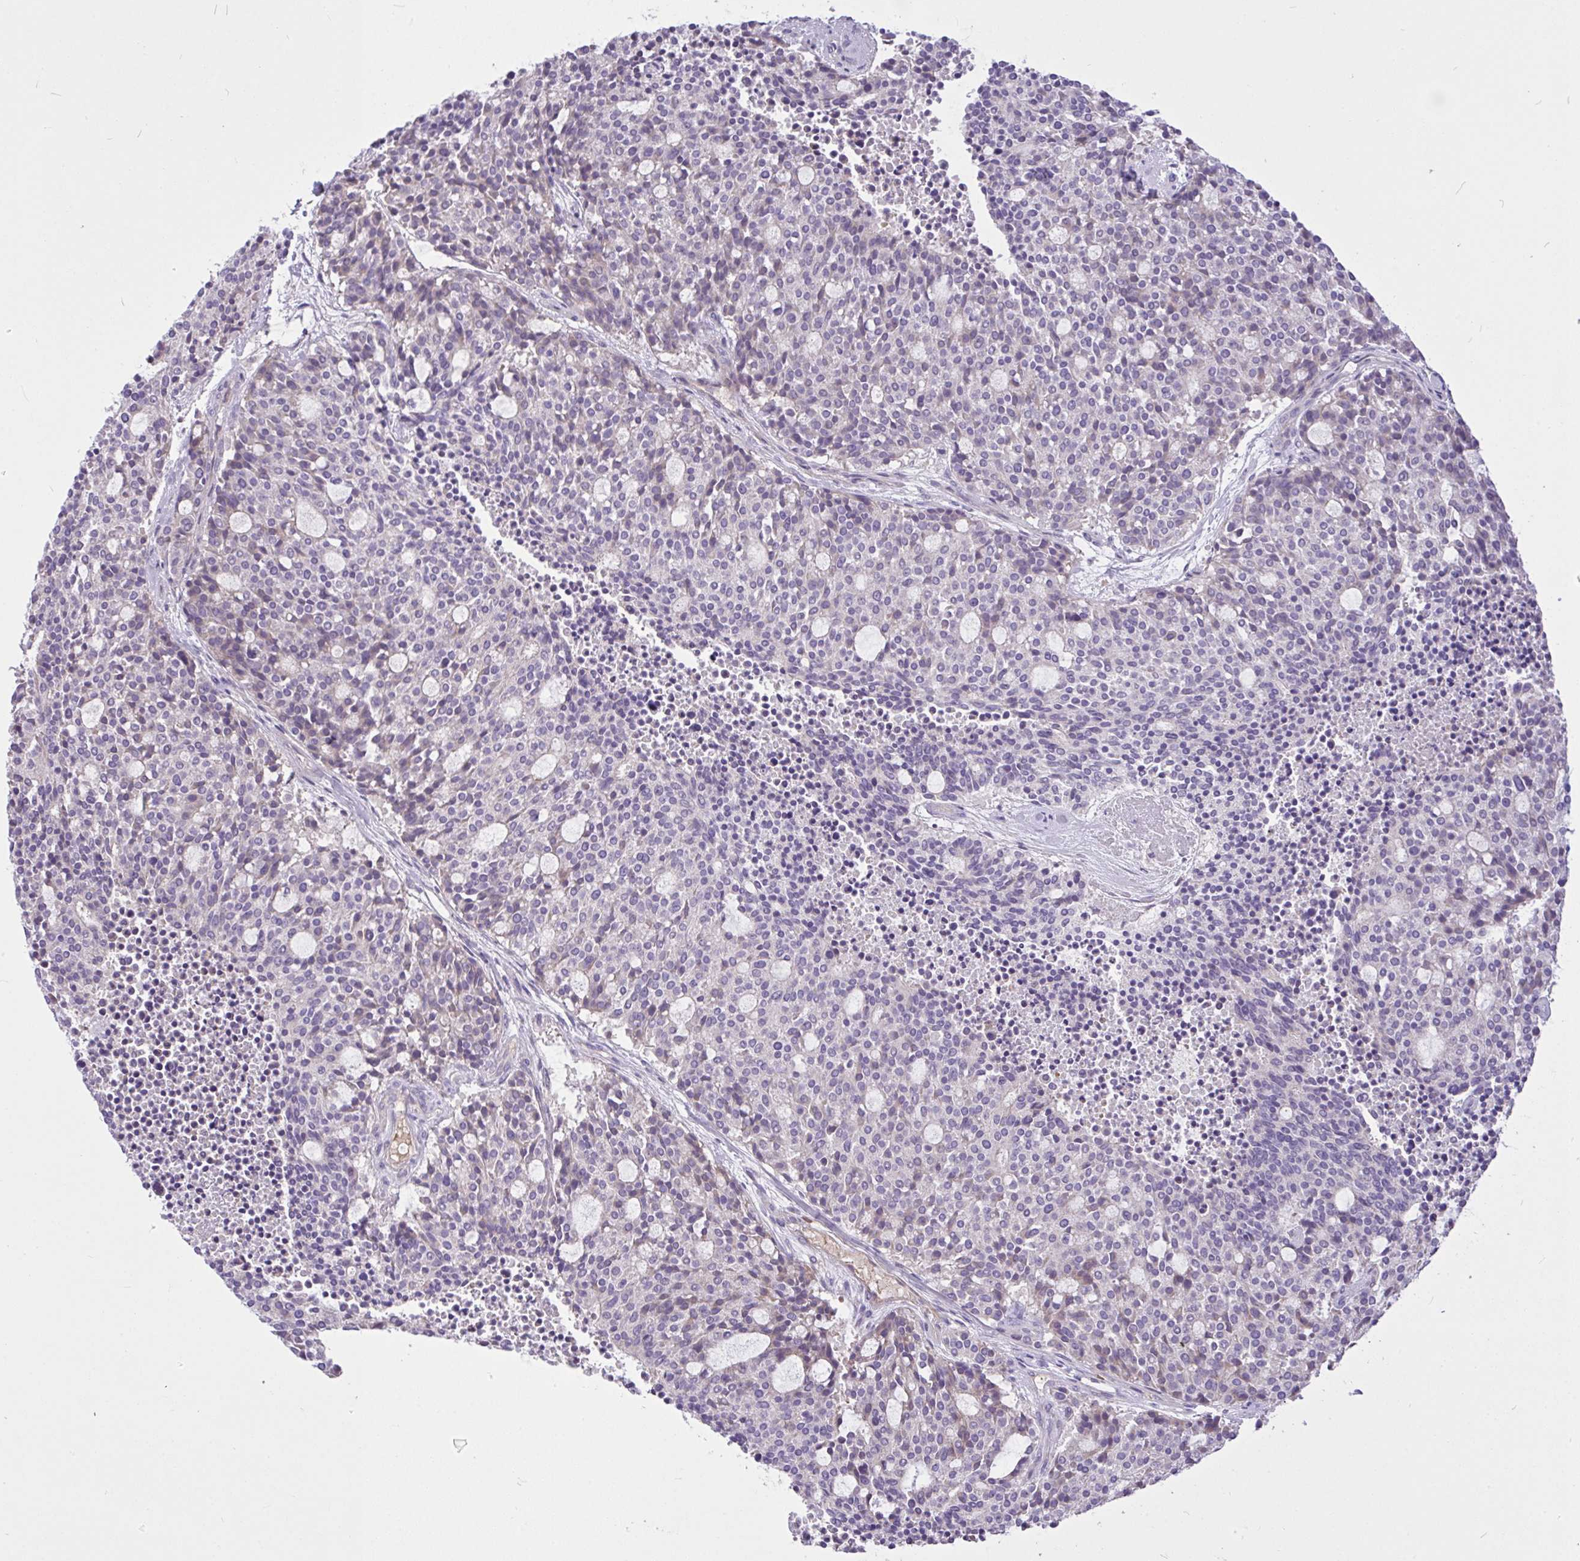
{"staining": {"intensity": "negative", "quantity": "none", "location": "none"}, "tissue": "carcinoid", "cell_type": "Tumor cells", "image_type": "cancer", "snomed": [{"axis": "morphology", "description": "Carcinoid, malignant, NOS"}, {"axis": "topography", "description": "Pancreas"}], "caption": "A photomicrograph of carcinoid (malignant) stained for a protein demonstrates no brown staining in tumor cells.", "gene": "MOCS1", "patient": {"sex": "female", "age": 54}}